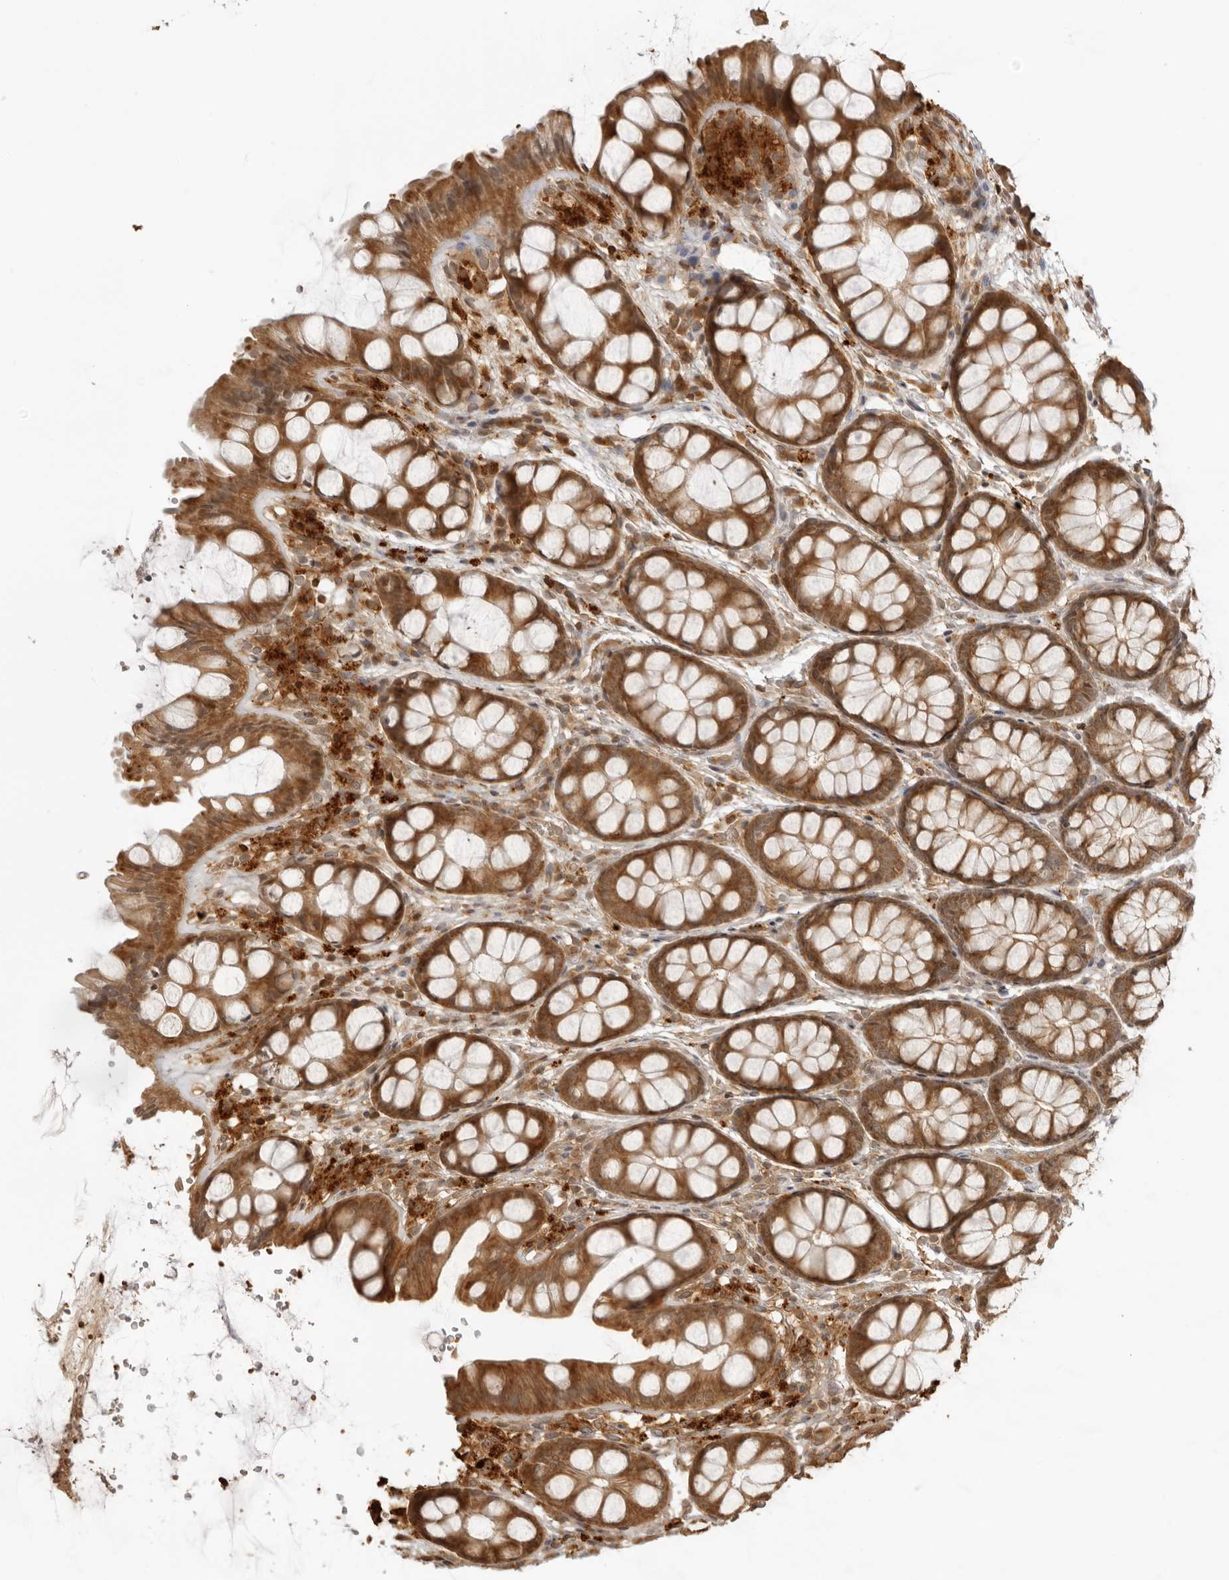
{"staining": {"intensity": "moderate", "quantity": ">75%", "location": "cytoplasmic/membranous"}, "tissue": "colon", "cell_type": "Endothelial cells", "image_type": "normal", "snomed": [{"axis": "morphology", "description": "Normal tissue, NOS"}, {"axis": "topography", "description": "Colon"}], "caption": "Immunohistochemical staining of unremarkable colon exhibits medium levels of moderate cytoplasmic/membranous staining in approximately >75% of endothelial cells.", "gene": "IKBKE", "patient": {"sex": "male", "age": 47}}